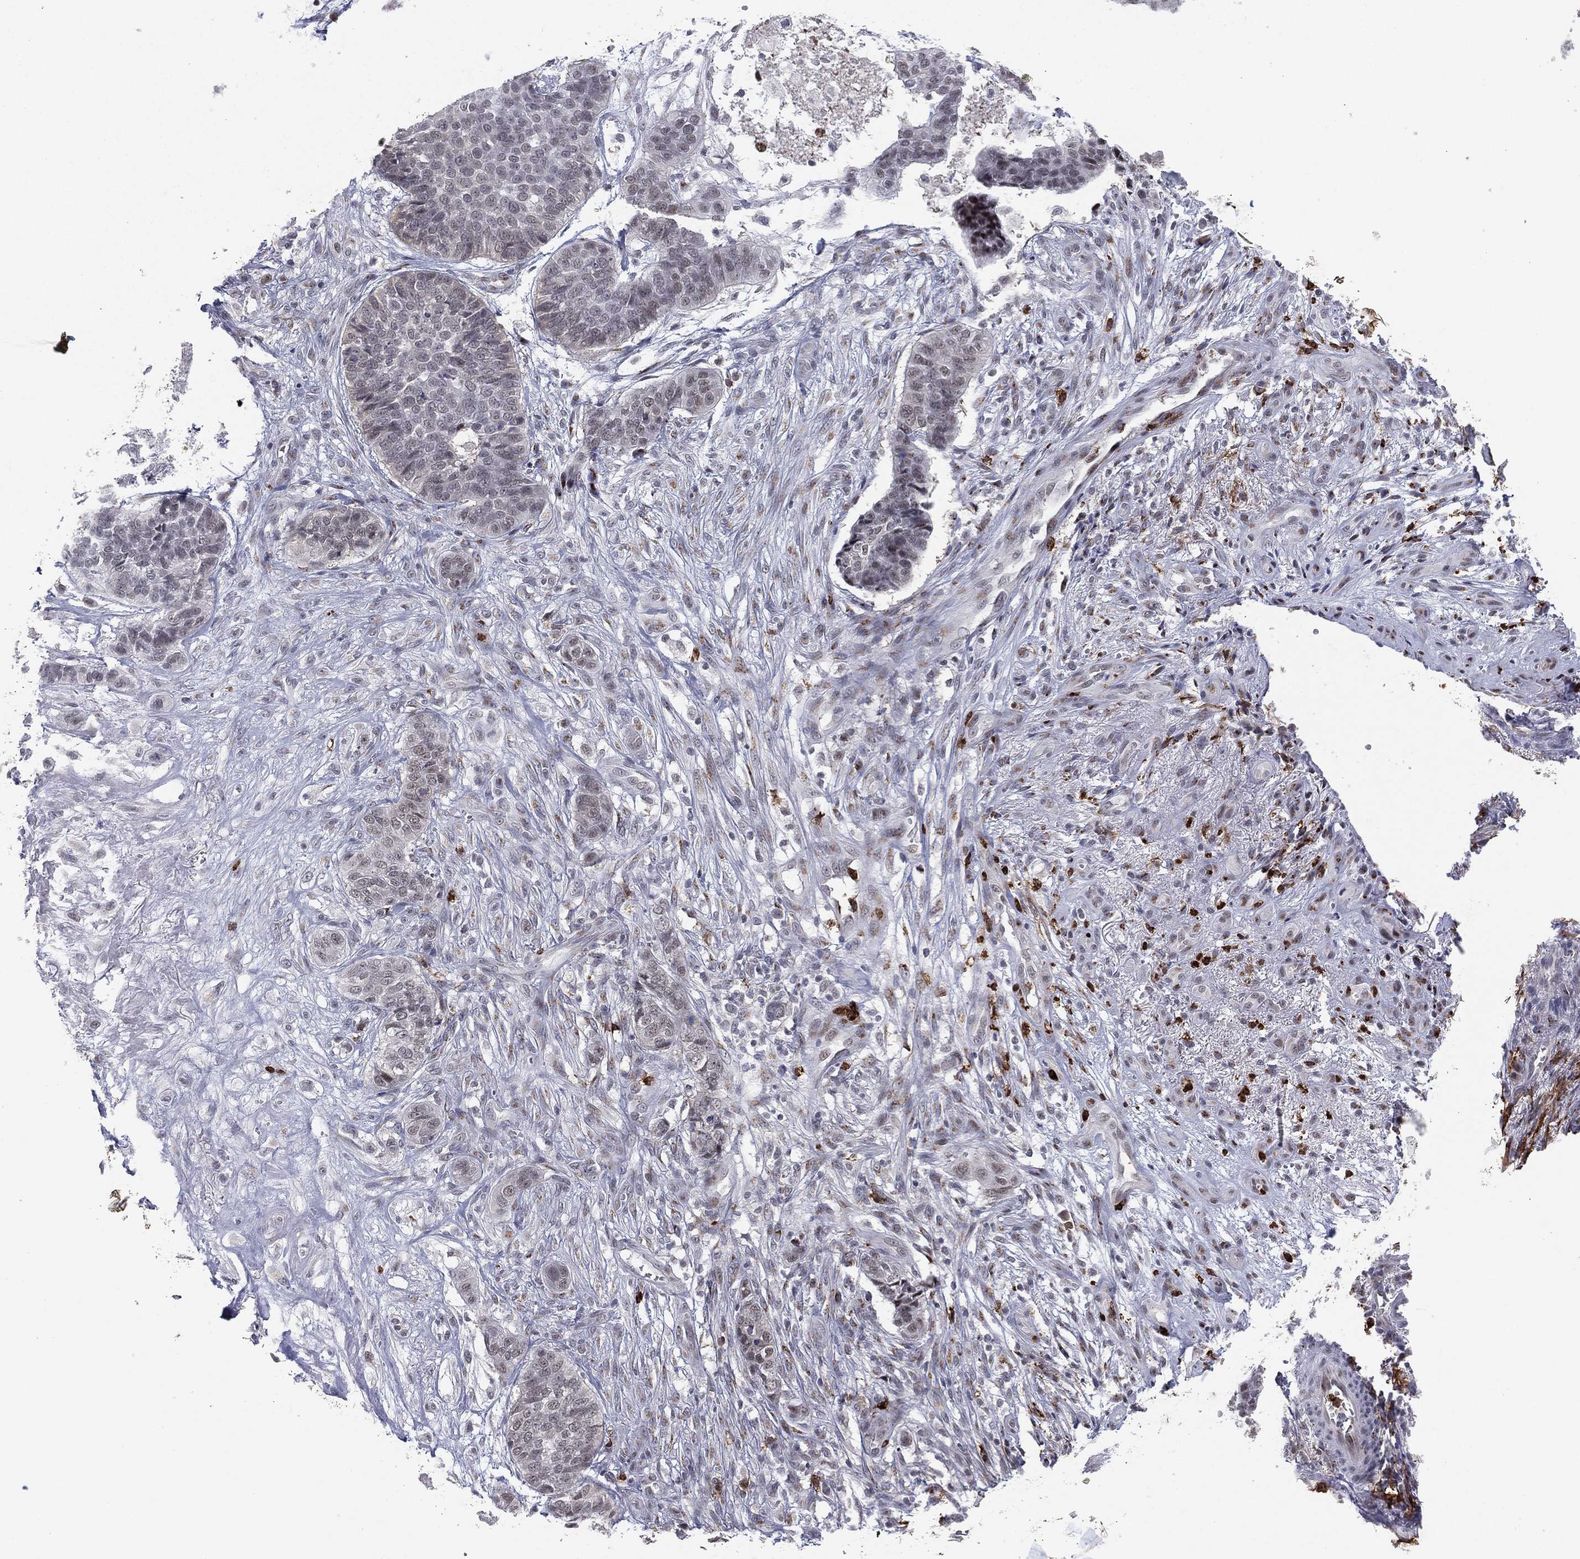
{"staining": {"intensity": "negative", "quantity": "none", "location": "none"}, "tissue": "skin cancer", "cell_type": "Tumor cells", "image_type": "cancer", "snomed": [{"axis": "morphology", "description": "Basal cell carcinoma"}, {"axis": "topography", "description": "Skin"}], "caption": "A photomicrograph of basal cell carcinoma (skin) stained for a protein reveals no brown staining in tumor cells.", "gene": "CD177", "patient": {"sex": "male", "age": 86}}